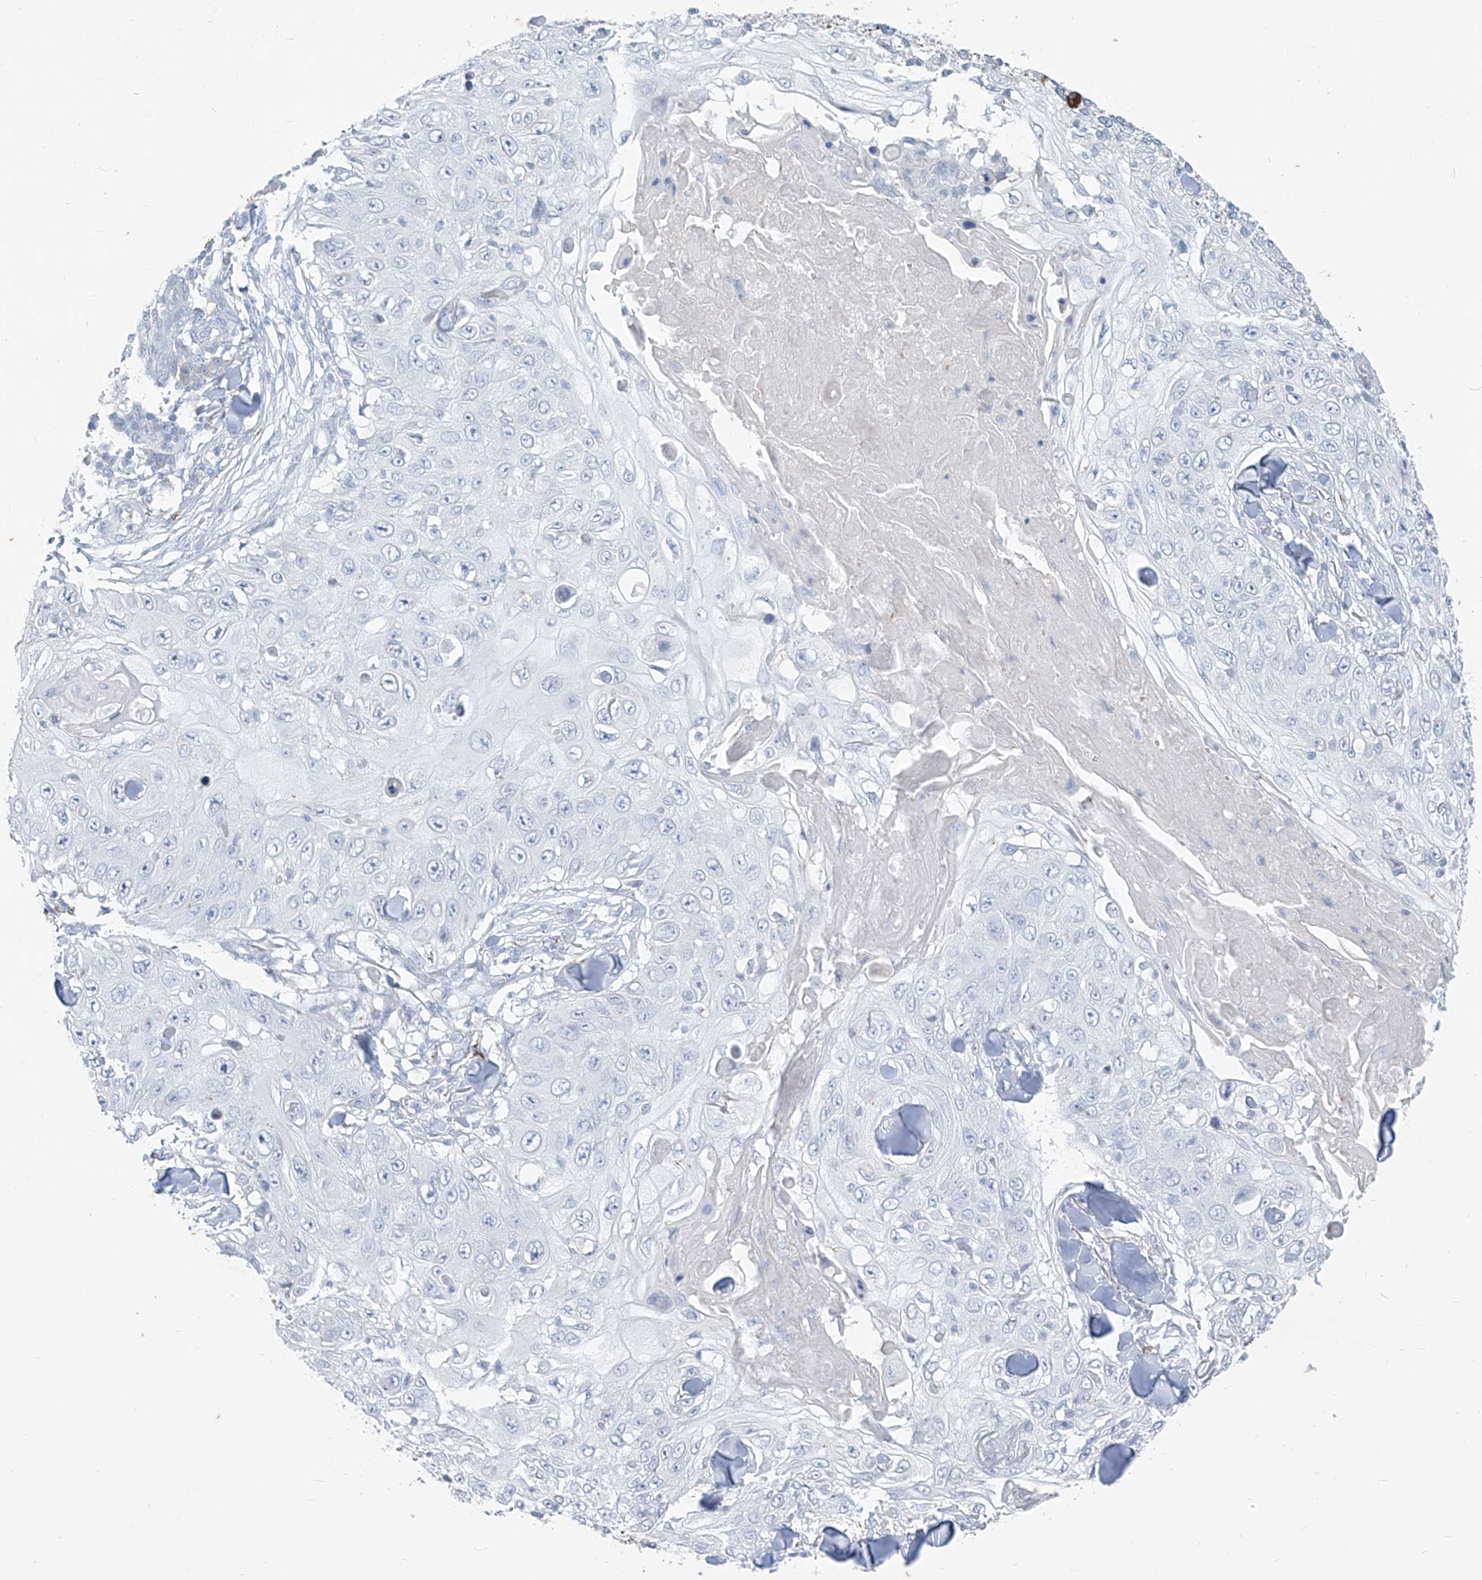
{"staining": {"intensity": "negative", "quantity": "none", "location": "none"}, "tissue": "skin cancer", "cell_type": "Tumor cells", "image_type": "cancer", "snomed": [{"axis": "morphology", "description": "Squamous cell carcinoma, NOS"}, {"axis": "topography", "description": "Skin"}], "caption": "Immunohistochemistry of human skin cancer shows no positivity in tumor cells.", "gene": "CX3CR1", "patient": {"sex": "male", "age": 86}}